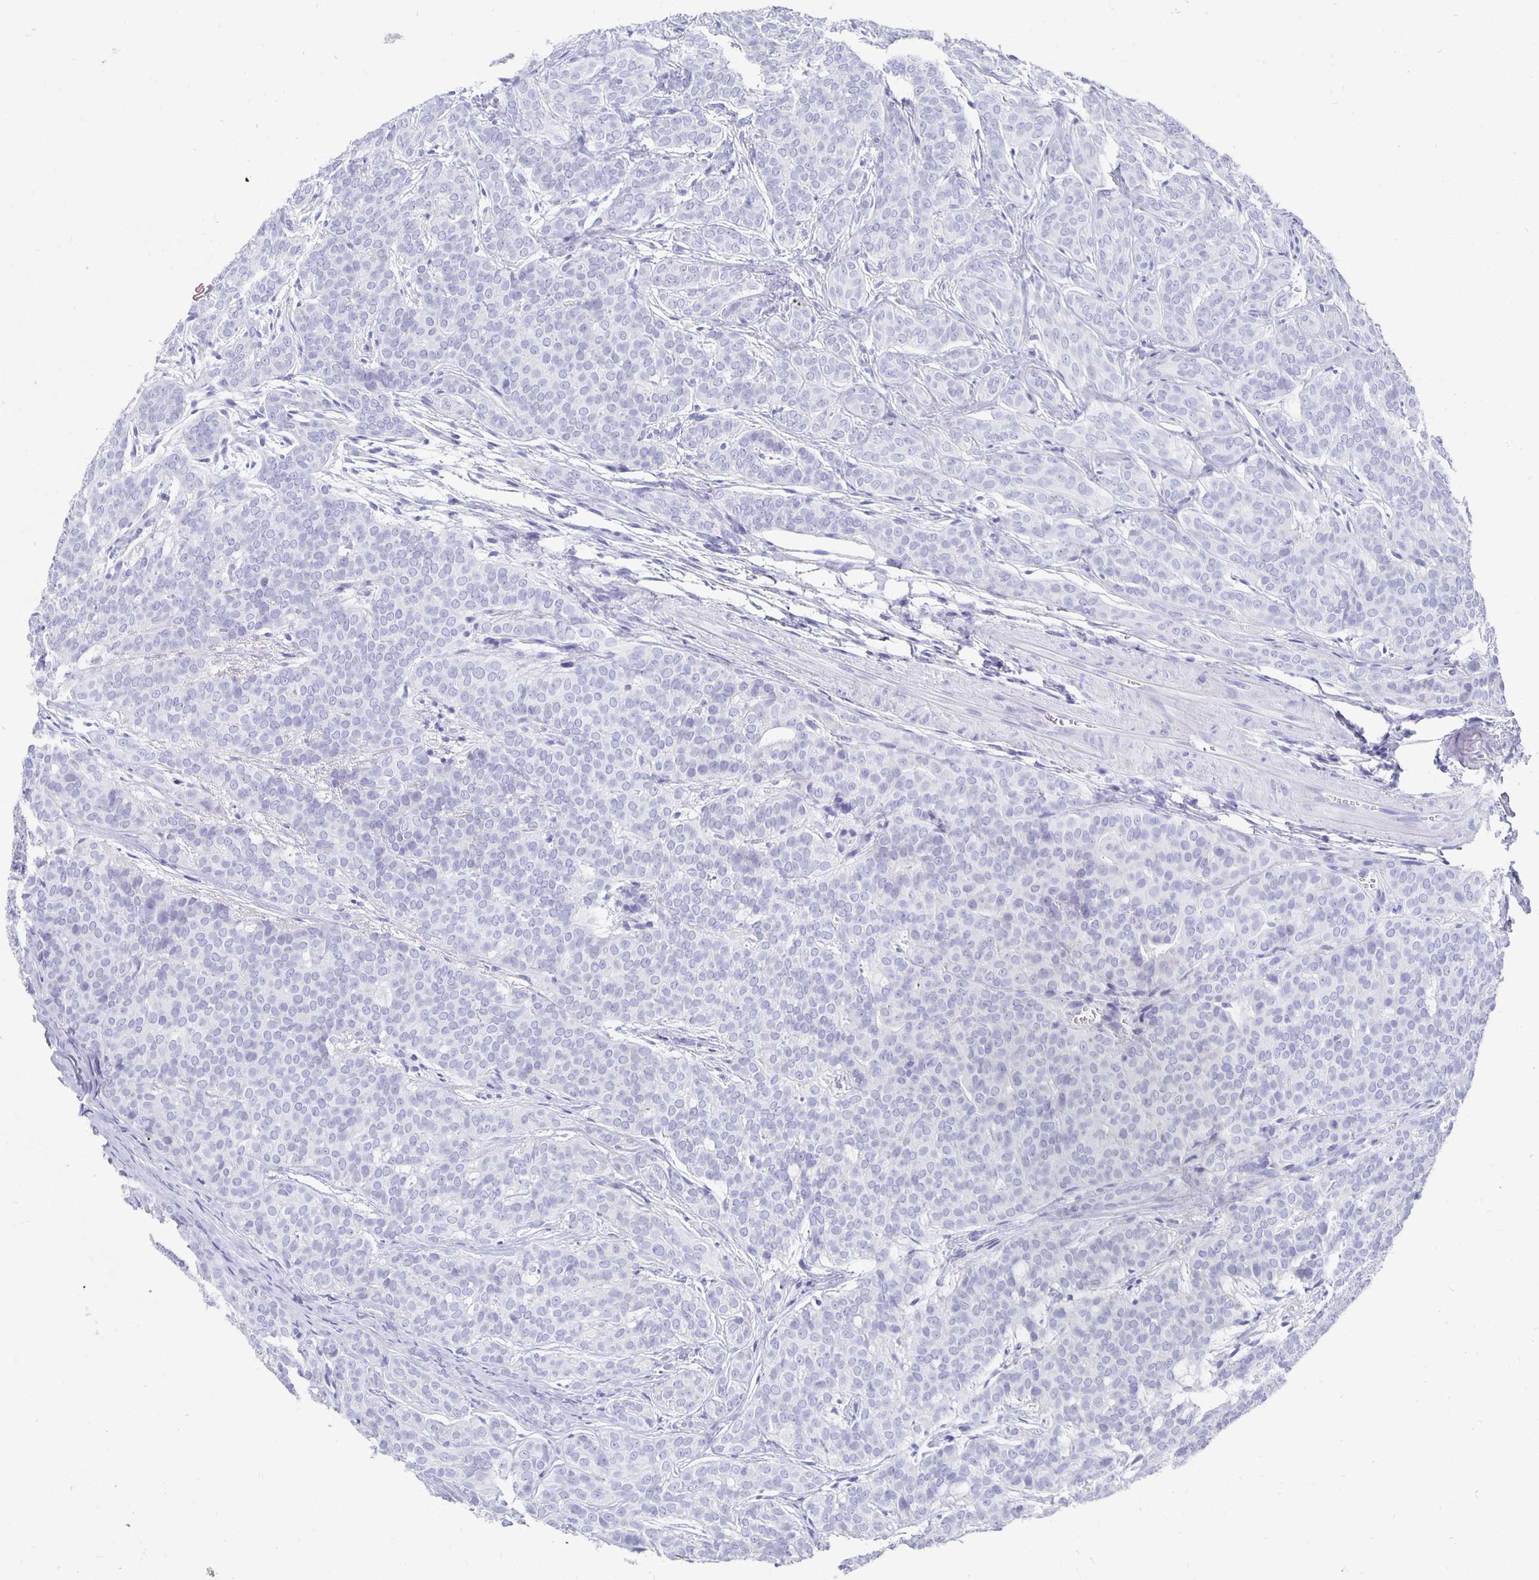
{"staining": {"intensity": "negative", "quantity": "none", "location": "none"}, "tissue": "head and neck cancer", "cell_type": "Tumor cells", "image_type": "cancer", "snomed": [{"axis": "morphology", "description": "Normal tissue, NOS"}, {"axis": "morphology", "description": "Adenocarcinoma, NOS"}, {"axis": "topography", "description": "Oral tissue"}, {"axis": "topography", "description": "Head-Neck"}], "caption": "Adenocarcinoma (head and neck) was stained to show a protein in brown. There is no significant expression in tumor cells. (Brightfield microscopy of DAB (3,3'-diaminobenzidine) immunohistochemistry (IHC) at high magnification).", "gene": "PRDM7", "patient": {"sex": "female", "age": 57}}